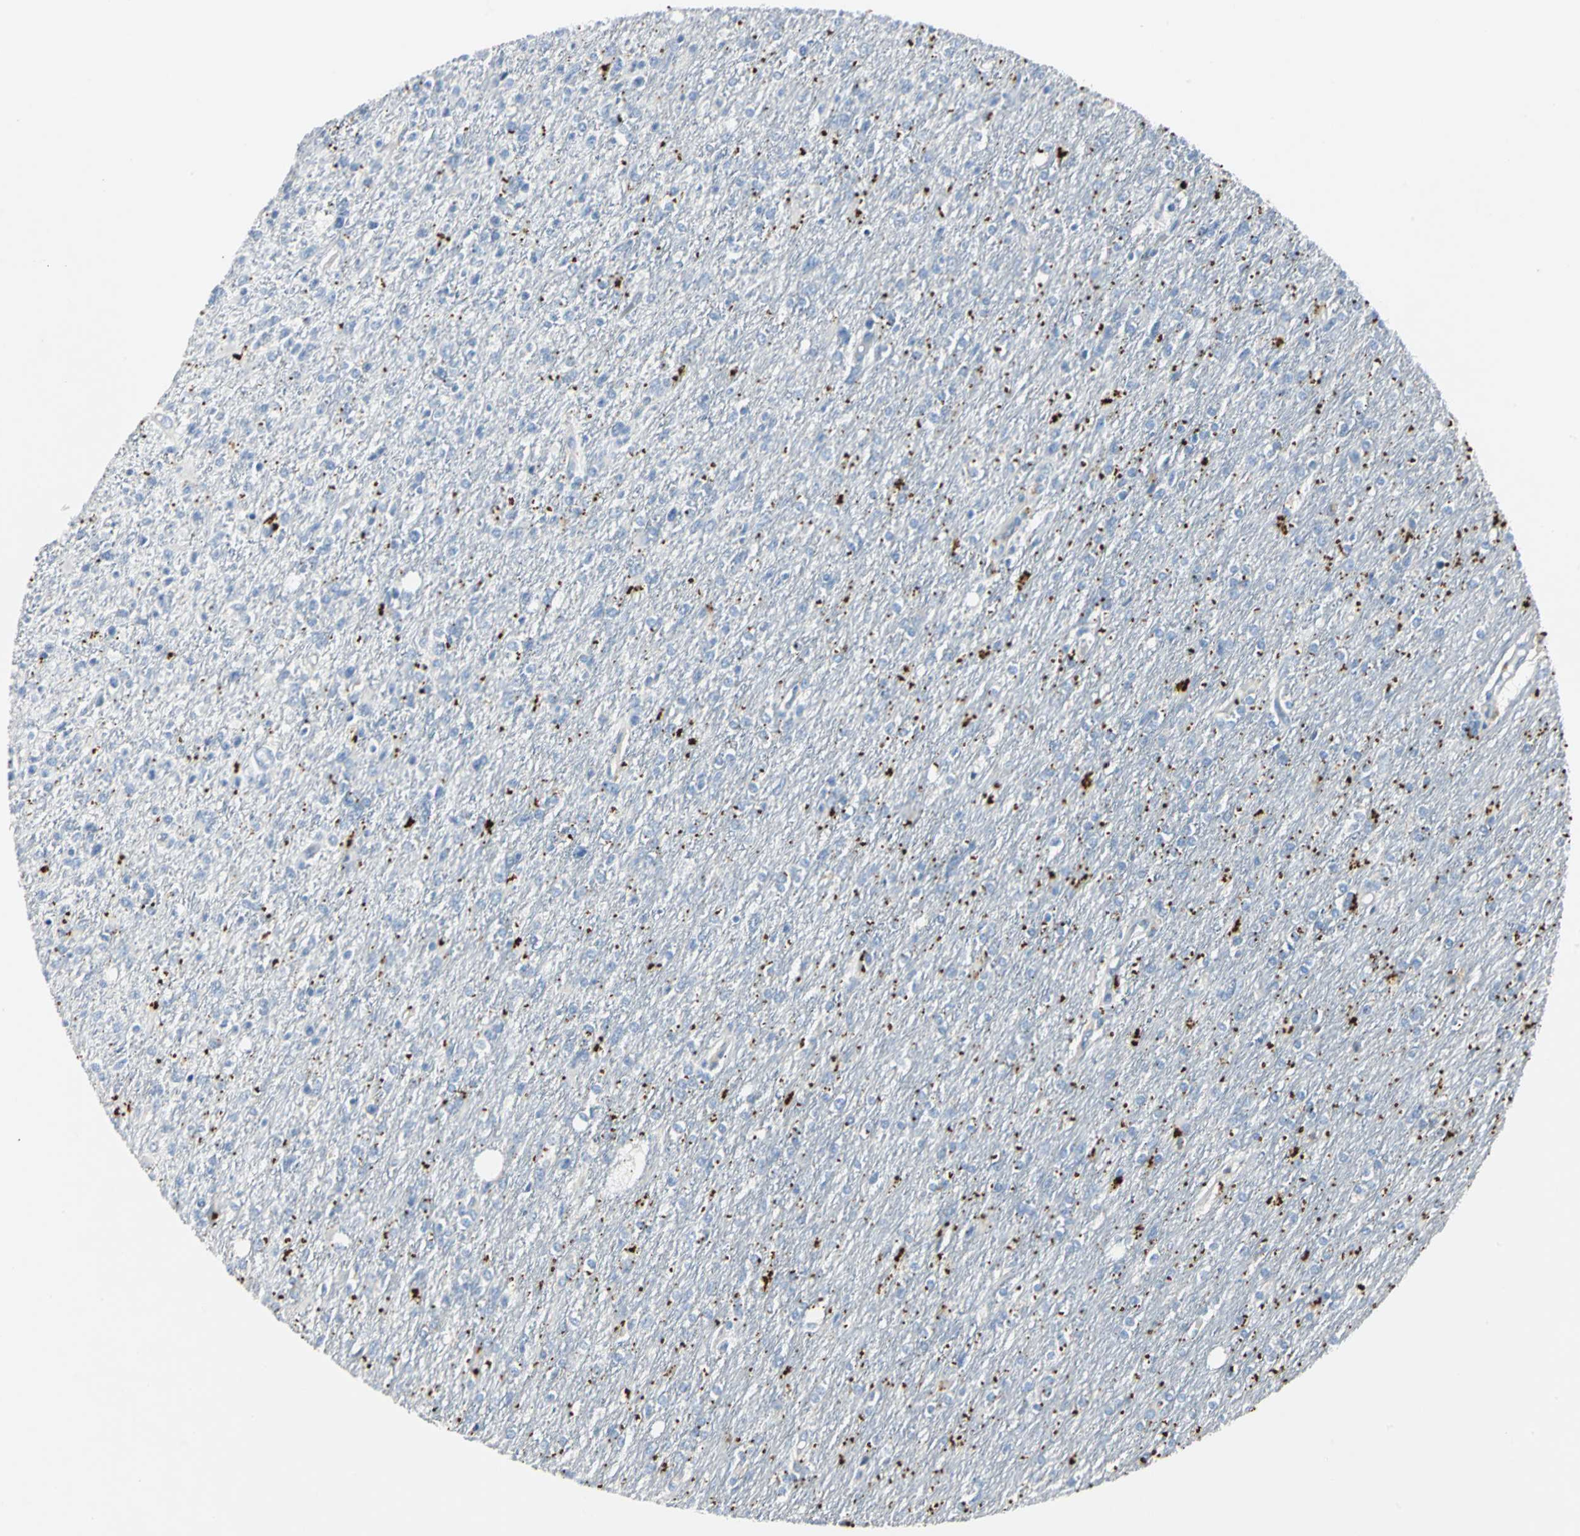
{"staining": {"intensity": "negative", "quantity": "none", "location": "none"}, "tissue": "glioma", "cell_type": "Tumor cells", "image_type": "cancer", "snomed": [{"axis": "morphology", "description": "Glioma, malignant, High grade"}, {"axis": "topography", "description": "Cerebral cortex"}], "caption": "Tumor cells show no significant expression in glioma. (DAB IHC with hematoxylin counter stain).", "gene": "RIPOR1", "patient": {"sex": "male", "age": 76}}